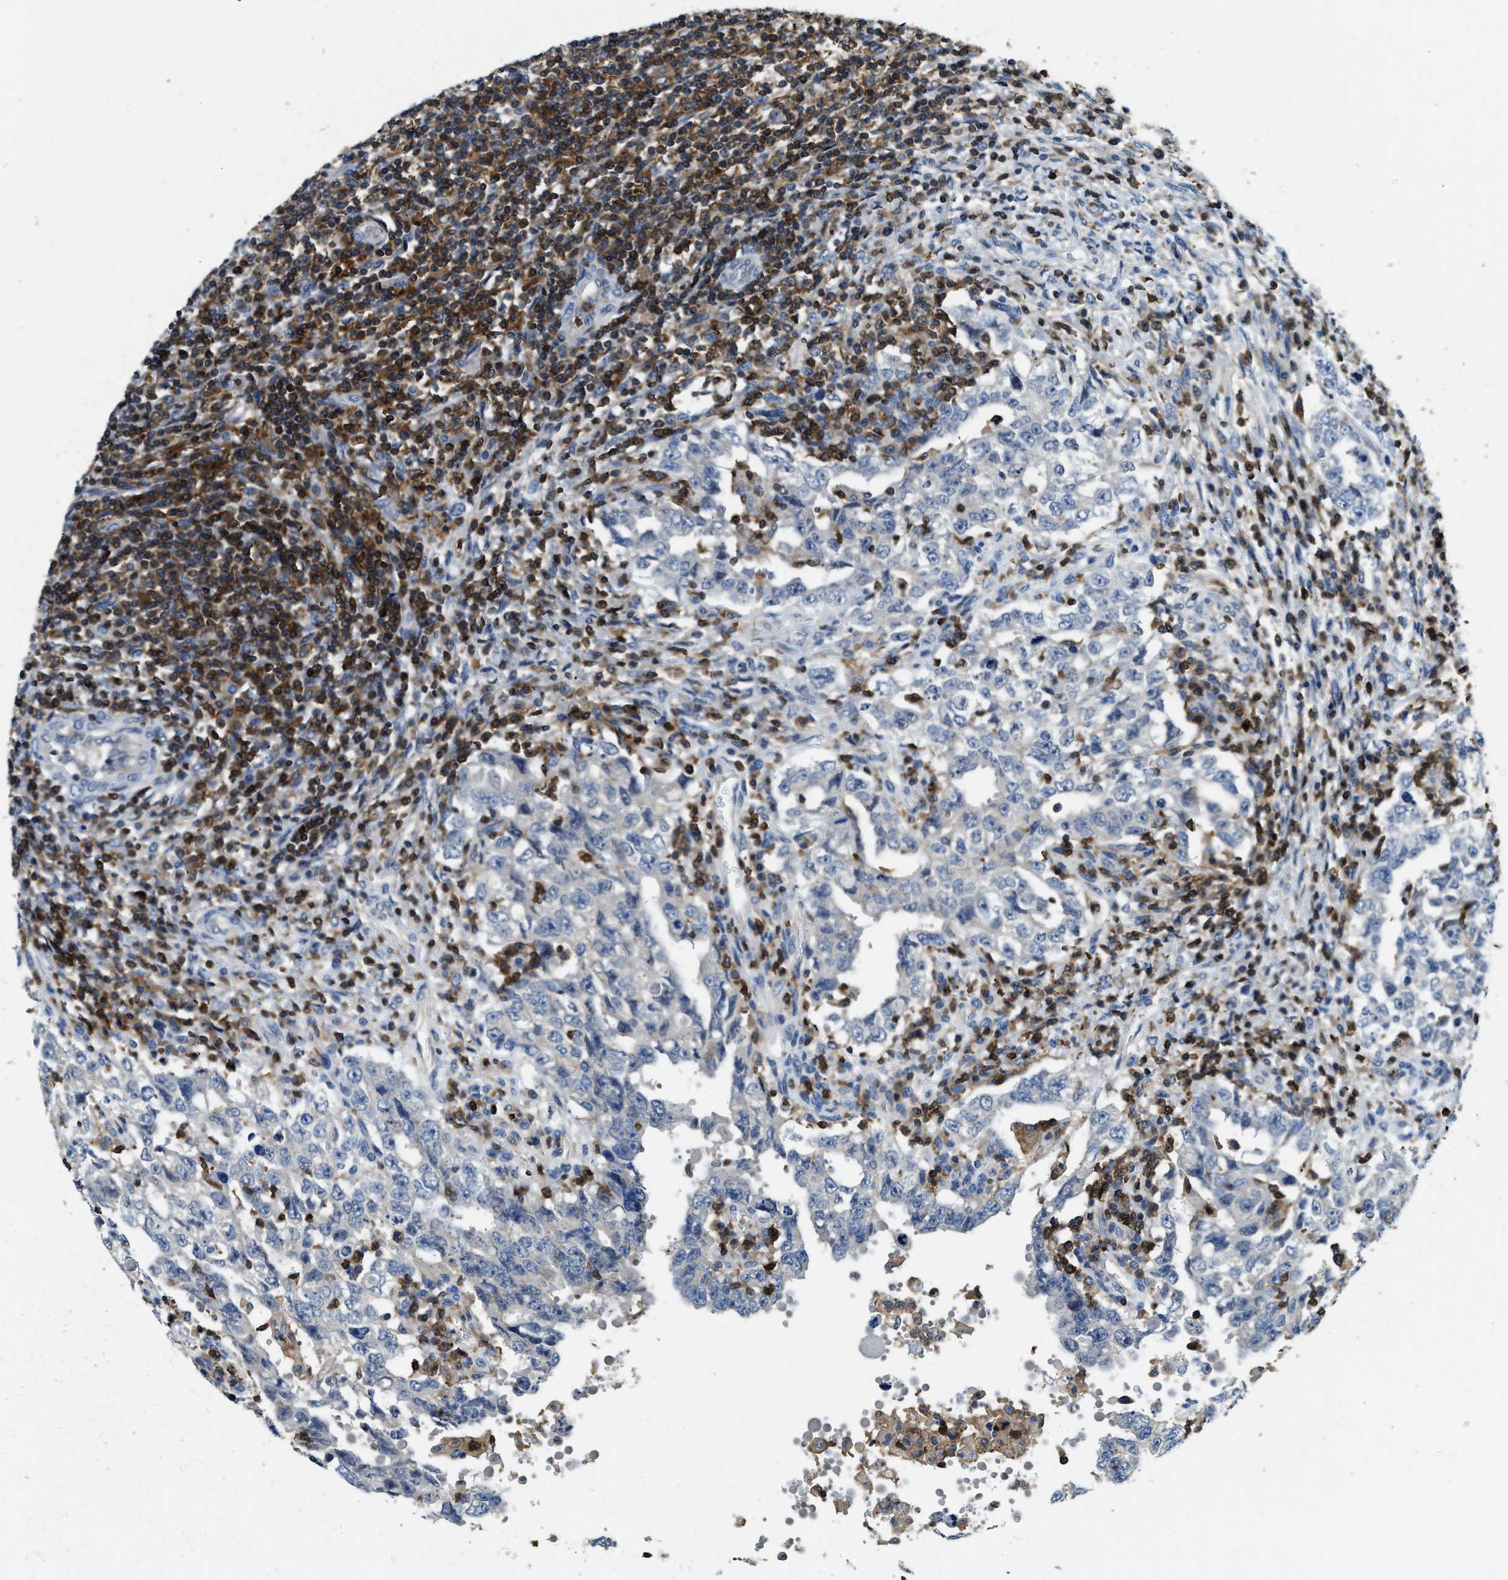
{"staining": {"intensity": "negative", "quantity": "none", "location": "none"}, "tissue": "testis cancer", "cell_type": "Tumor cells", "image_type": "cancer", "snomed": [{"axis": "morphology", "description": "Carcinoma, Embryonal, NOS"}, {"axis": "topography", "description": "Testis"}], "caption": "There is no significant staining in tumor cells of testis cancer.", "gene": "MYO1G", "patient": {"sex": "male", "age": 26}}